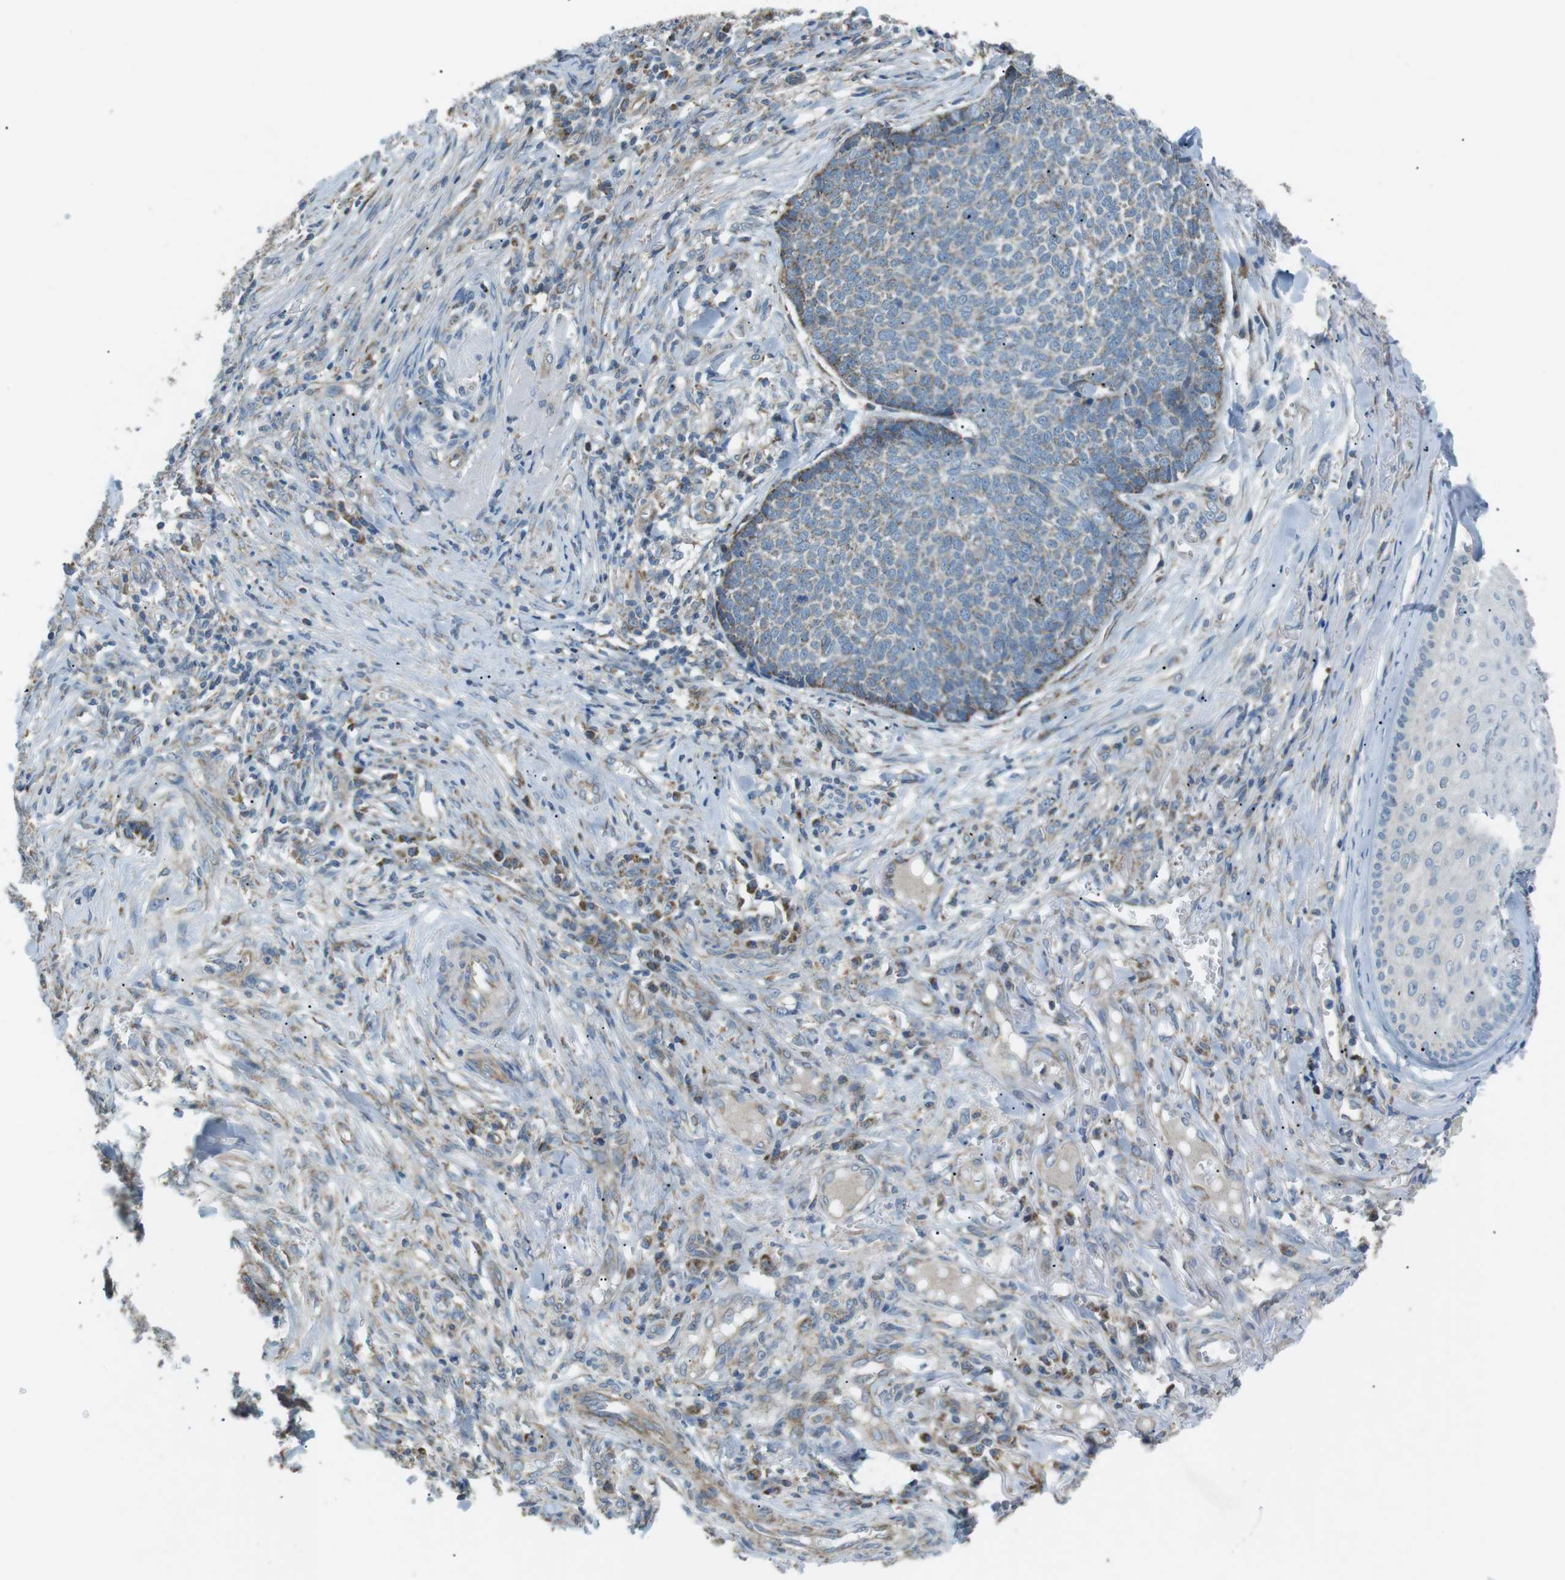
{"staining": {"intensity": "weak", "quantity": ">75%", "location": "cytoplasmic/membranous"}, "tissue": "skin cancer", "cell_type": "Tumor cells", "image_type": "cancer", "snomed": [{"axis": "morphology", "description": "Basal cell carcinoma"}, {"axis": "topography", "description": "Skin"}], "caption": "Tumor cells display weak cytoplasmic/membranous positivity in approximately >75% of cells in skin cancer (basal cell carcinoma).", "gene": "BACE1", "patient": {"sex": "male", "age": 84}}